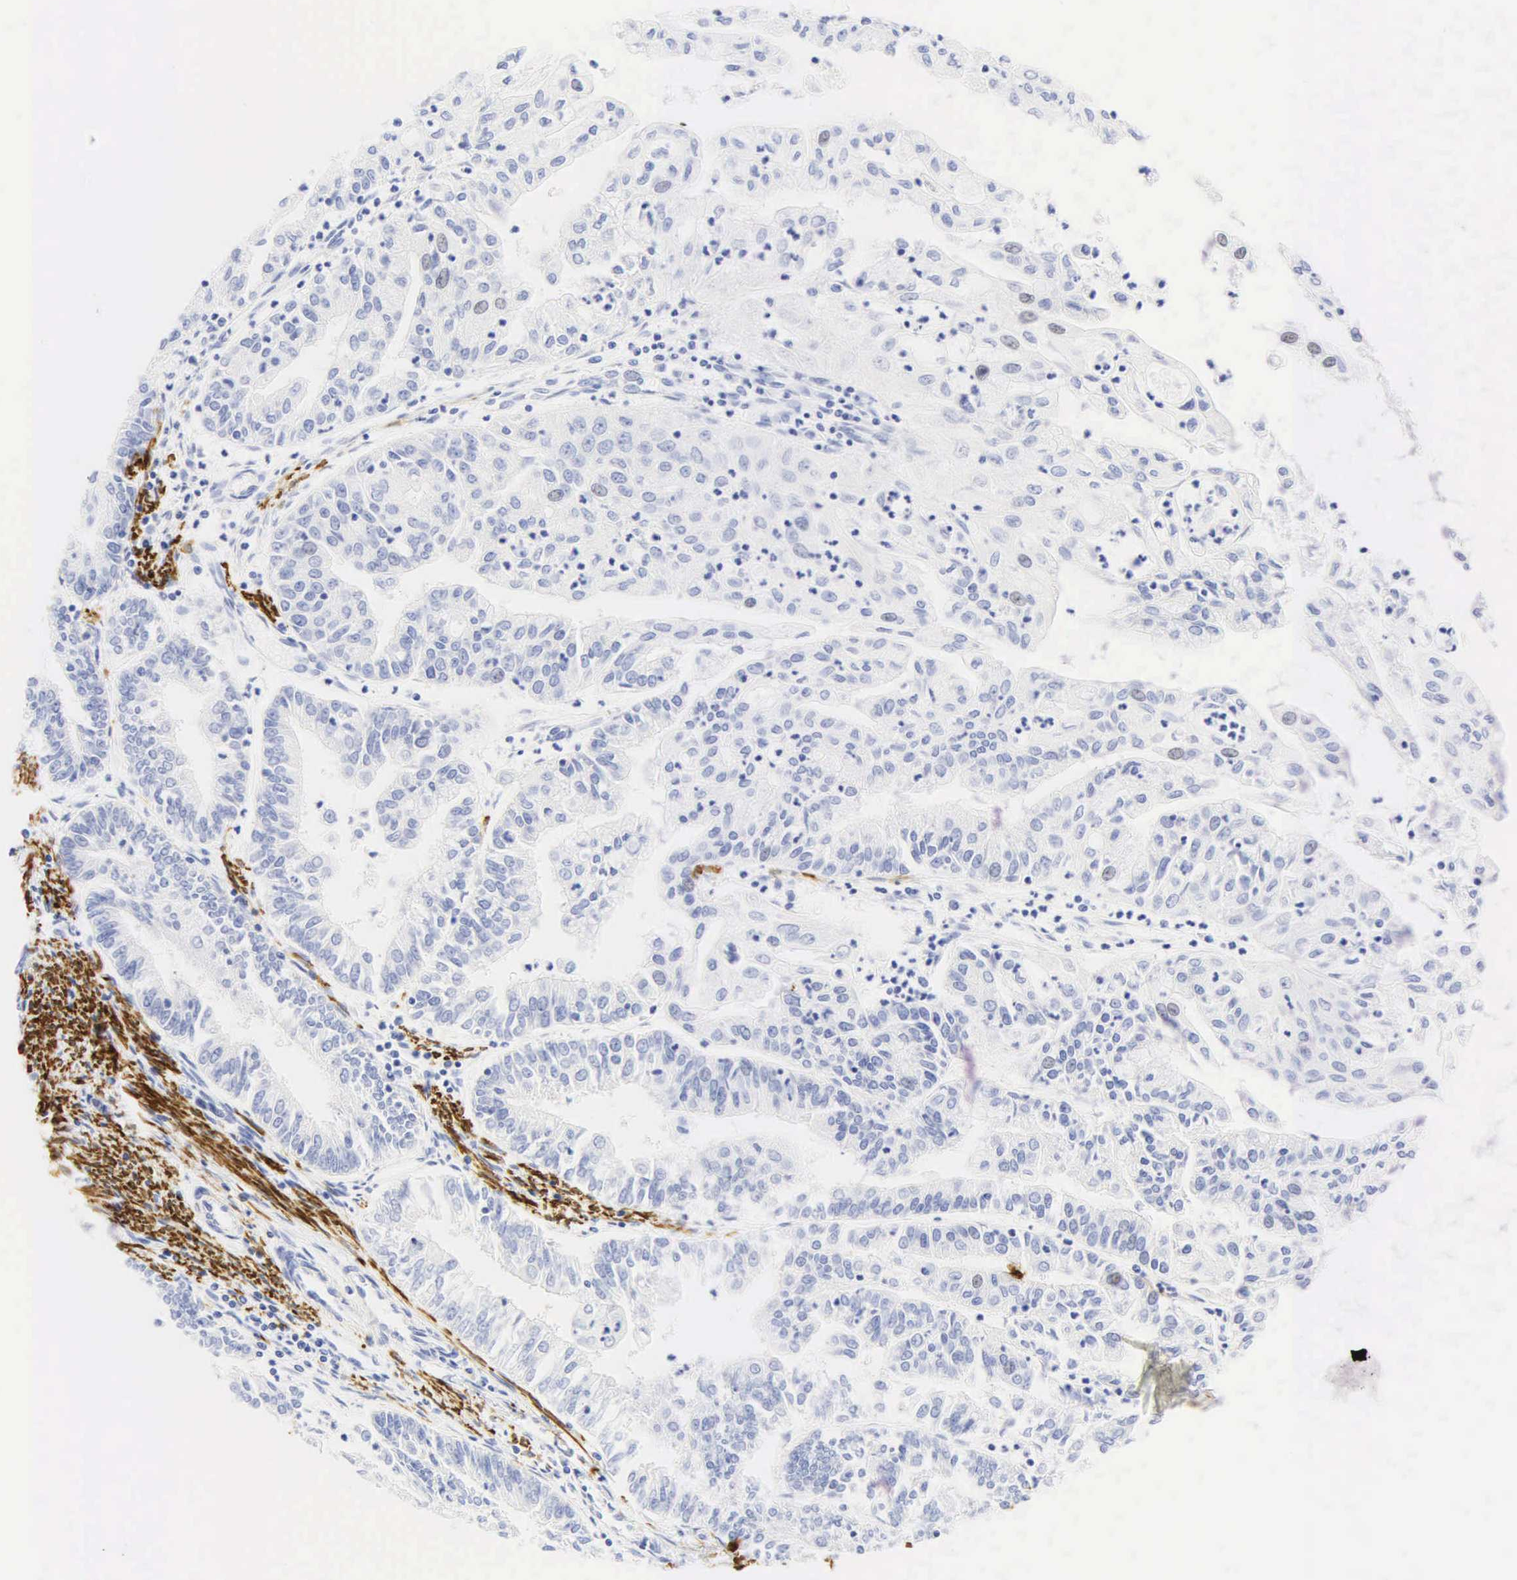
{"staining": {"intensity": "negative", "quantity": "none", "location": "none"}, "tissue": "endometrial cancer", "cell_type": "Tumor cells", "image_type": "cancer", "snomed": [{"axis": "morphology", "description": "Adenocarcinoma, NOS"}, {"axis": "topography", "description": "Endometrium"}], "caption": "Tumor cells are negative for brown protein staining in endometrial cancer.", "gene": "DES", "patient": {"sex": "female", "age": 75}}